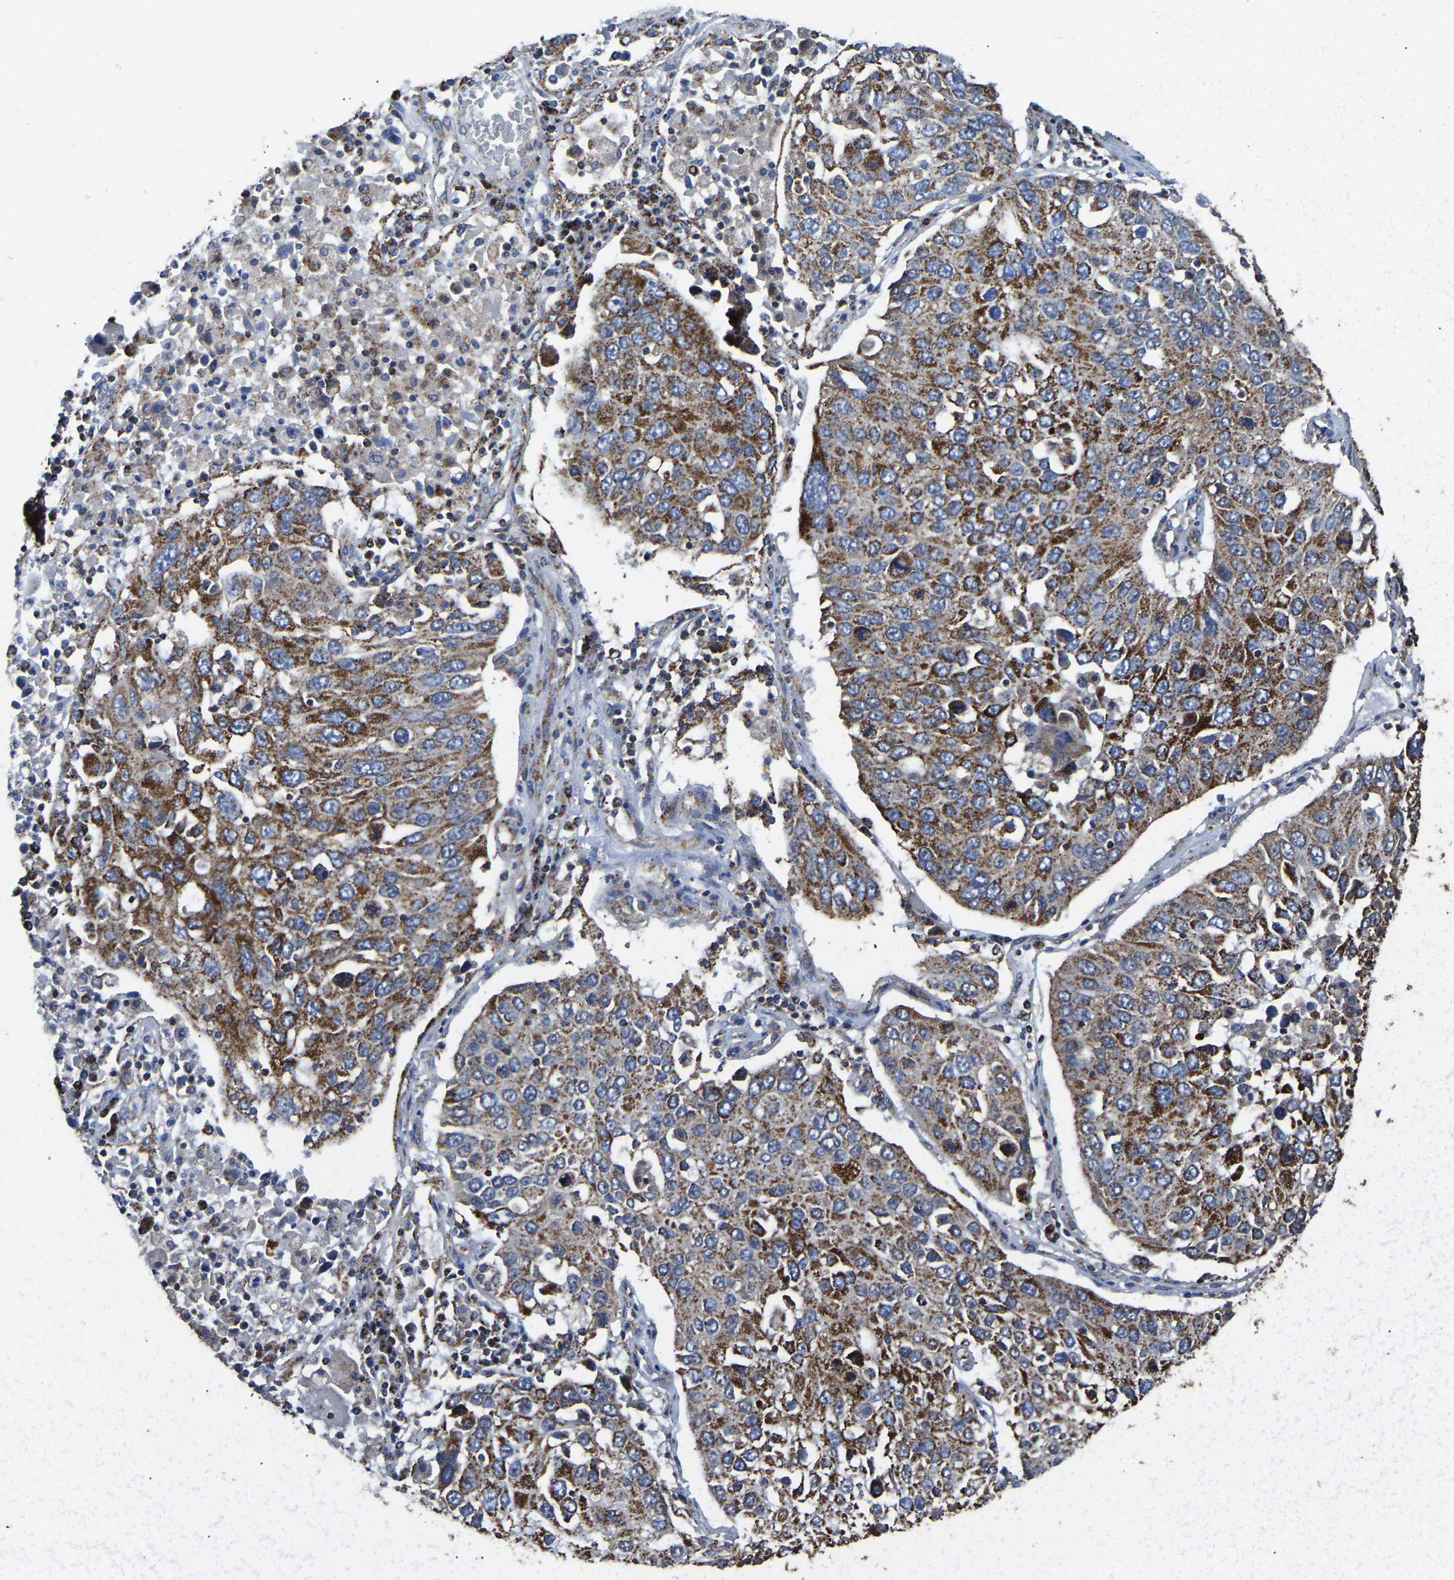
{"staining": {"intensity": "strong", "quantity": ">75%", "location": "cytoplasmic/membranous"}, "tissue": "lung cancer", "cell_type": "Tumor cells", "image_type": "cancer", "snomed": [{"axis": "morphology", "description": "Squamous cell carcinoma, NOS"}, {"axis": "topography", "description": "Lung"}], "caption": "Immunohistochemistry (IHC) staining of lung squamous cell carcinoma, which exhibits high levels of strong cytoplasmic/membranous positivity in approximately >75% of tumor cells indicating strong cytoplasmic/membranous protein positivity. The staining was performed using DAB (3,3'-diaminobenzidine) (brown) for protein detection and nuclei were counterstained in hematoxylin (blue).", "gene": "ETFA", "patient": {"sex": "male", "age": 65}}